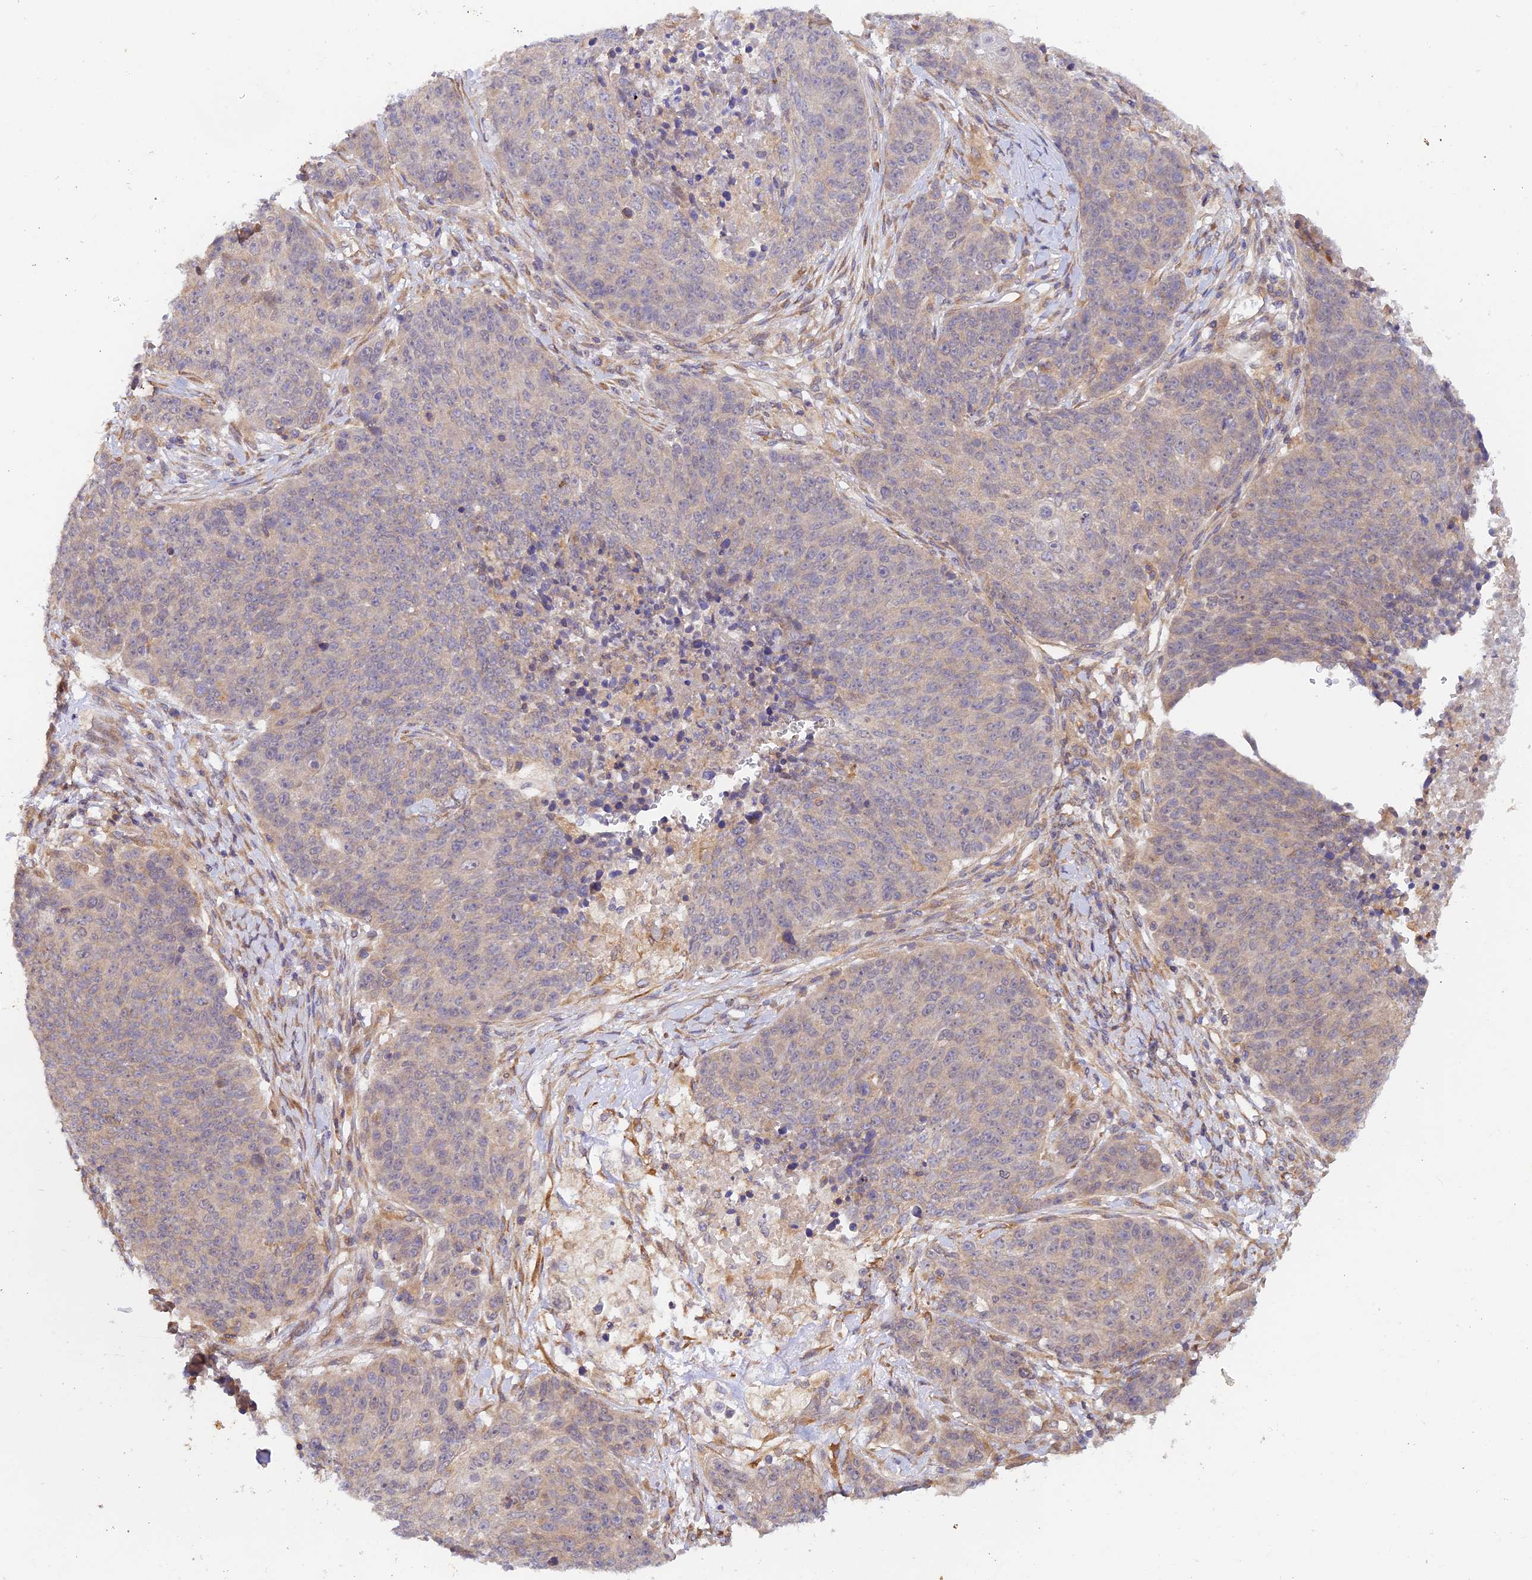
{"staining": {"intensity": "weak", "quantity": "25%-75%", "location": "cytoplasmic/membranous"}, "tissue": "lung cancer", "cell_type": "Tumor cells", "image_type": "cancer", "snomed": [{"axis": "morphology", "description": "Normal tissue, NOS"}, {"axis": "morphology", "description": "Squamous cell carcinoma, NOS"}, {"axis": "topography", "description": "Lymph node"}, {"axis": "topography", "description": "Lung"}], "caption": "Immunohistochemistry (IHC) of human lung cancer (squamous cell carcinoma) shows low levels of weak cytoplasmic/membranous expression in approximately 25%-75% of tumor cells.", "gene": "MYO9A", "patient": {"sex": "male", "age": 66}}